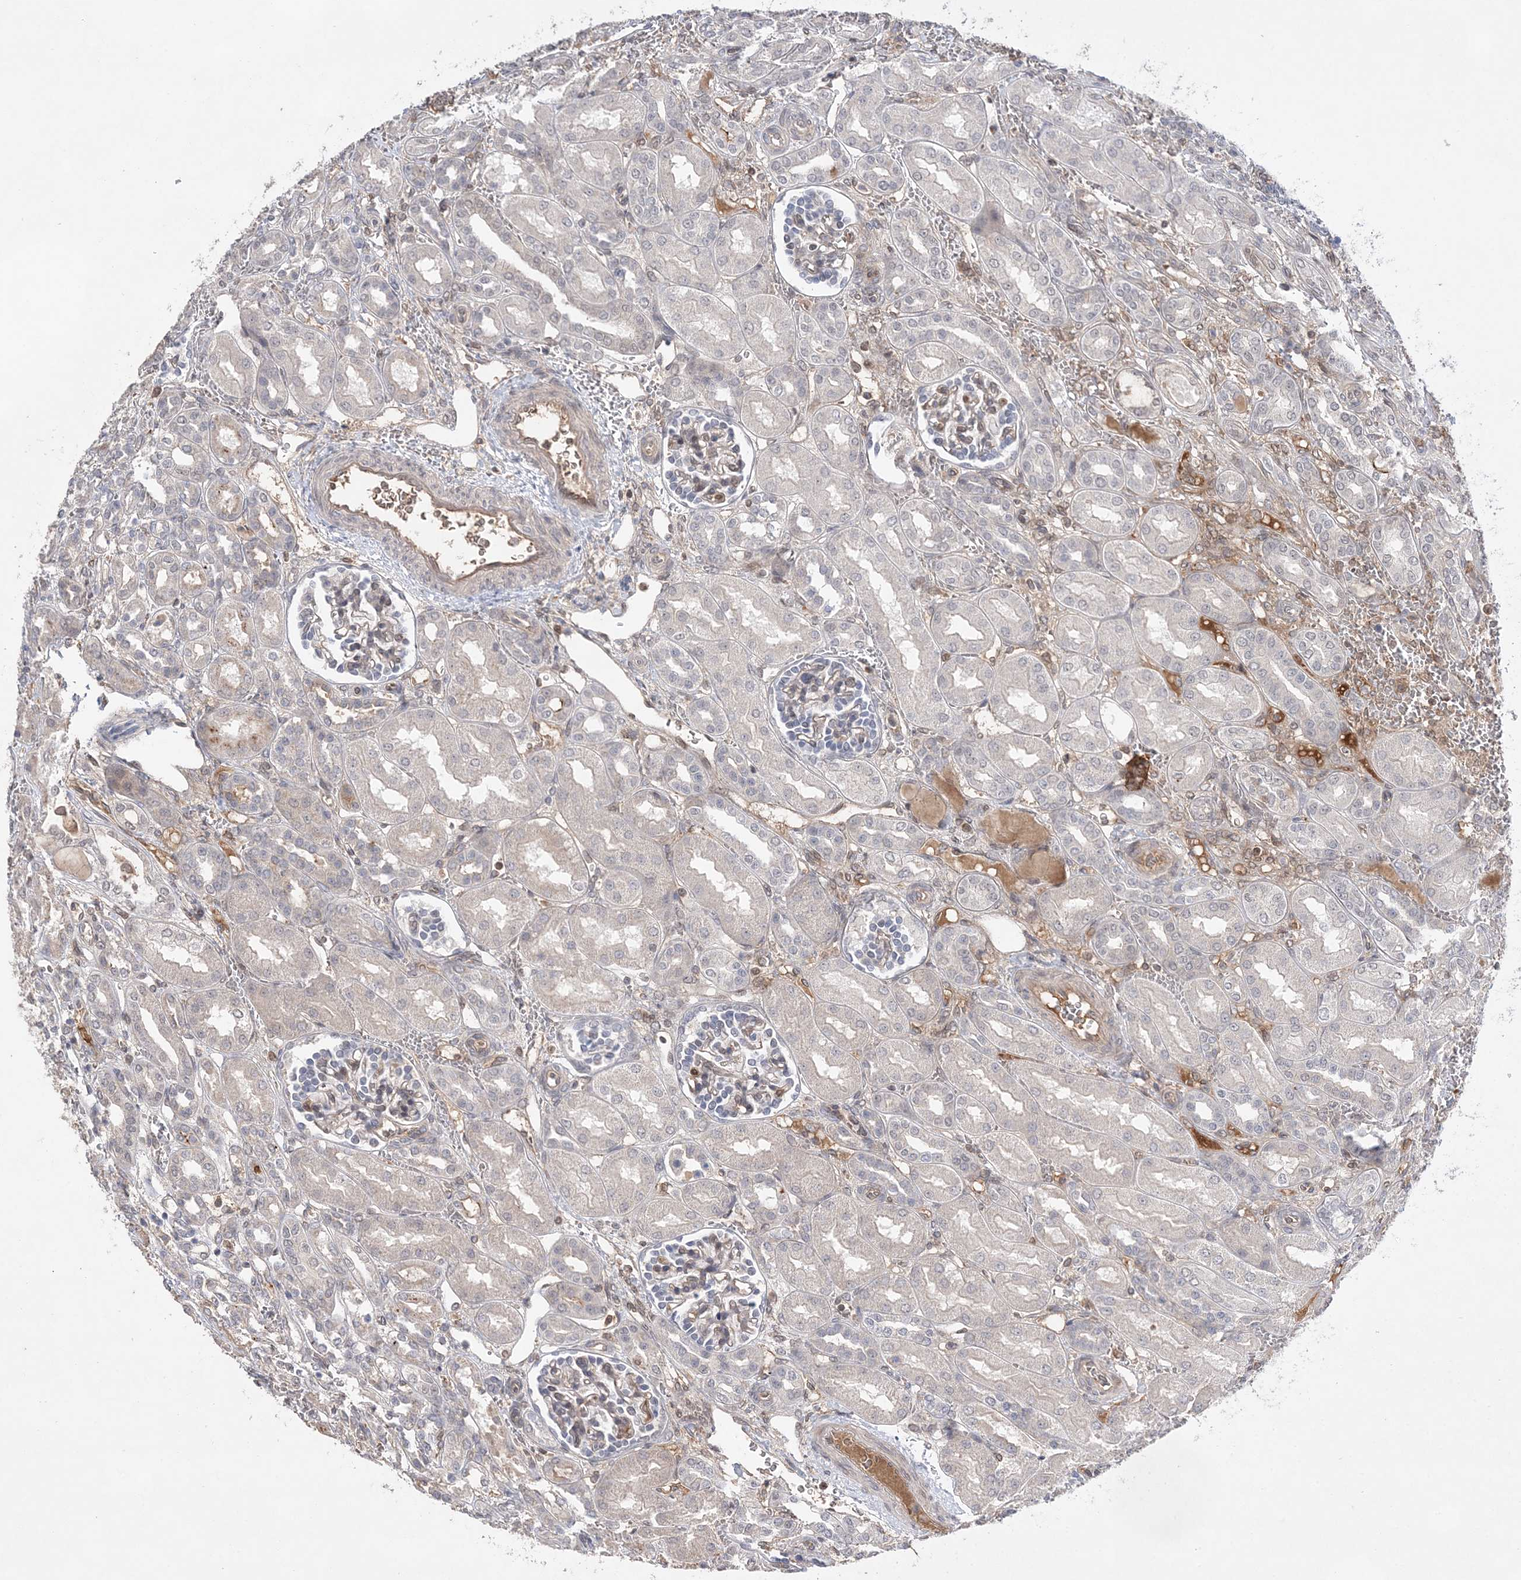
{"staining": {"intensity": "weak", "quantity": "<25%", "location": "cytoplasmic/membranous"}, "tissue": "kidney", "cell_type": "Cells in glomeruli", "image_type": "normal", "snomed": [{"axis": "morphology", "description": "Normal tissue, NOS"}, {"axis": "morphology", "description": "Neoplasm, malignant, NOS"}, {"axis": "topography", "description": "Kidney"}], "caption": "The histopathology image demonstrates no significant staining in cells in glomeruli of kidney. (Stains: DAB (3,3'-diaminobenzidine) immunohistochemistry with hematoxylin counter stain, Microscopy: brightfield microscopy at high magnification).", "gene": "TMEM132B", "patient": {"sex": "female", "age": 1}}